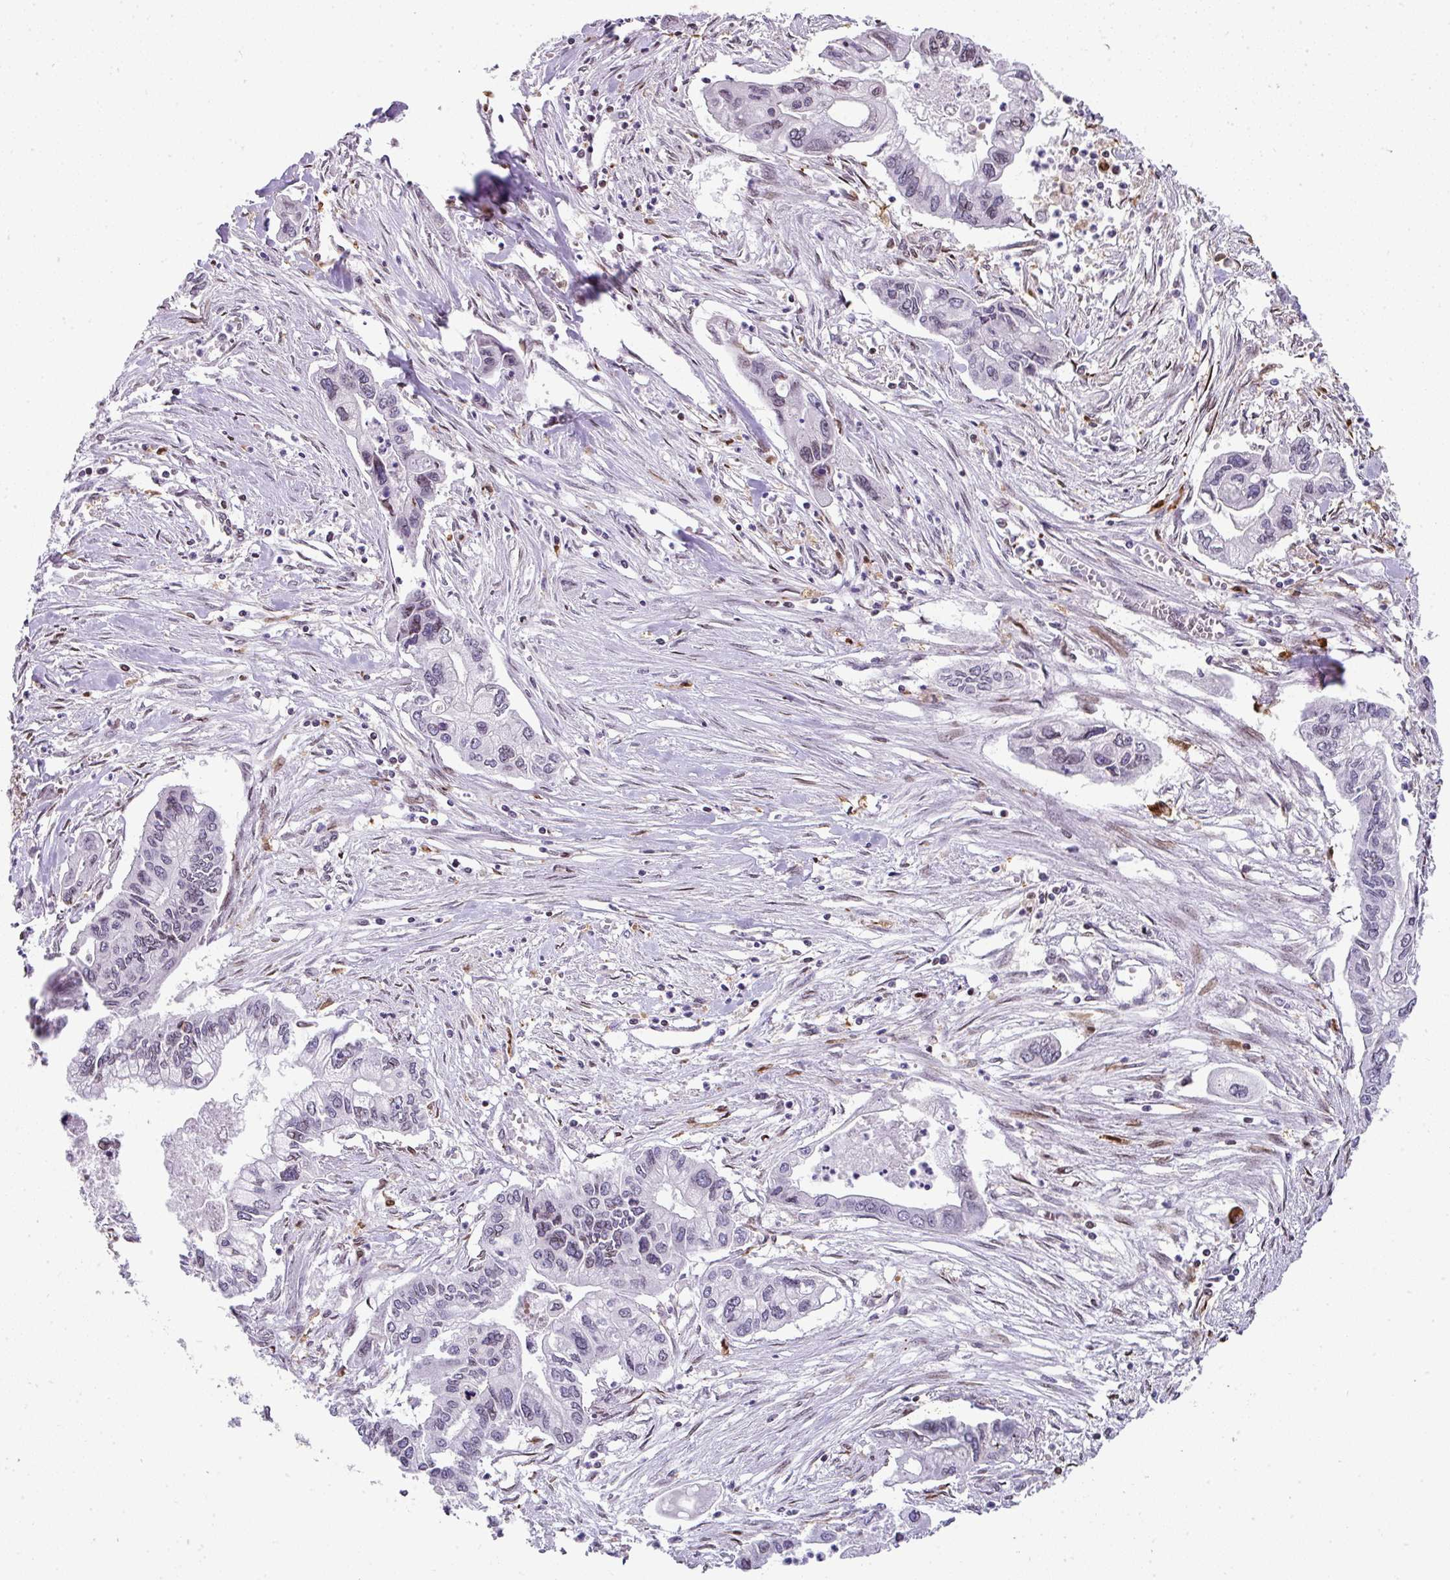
{"staining": {"intensity": "negative", "quantity": "none", "location": "none"}, "tissue": "pancreatic cancer", "cell_type": "Tumor cells", "image_type": "cancer", "snomed": [{"axis": "morphology", "description": "Adenocarcinoma, NOS"}, {"axis": "topography", "description": "Pancreas"}], "caption": "A micrograph of human pancreatic adenocarcinoma is negative for staining in tumor cells. Nuclei are stained in blue.", "gene": "PLK1", "patient": {"sex": "male", "age": 62}}